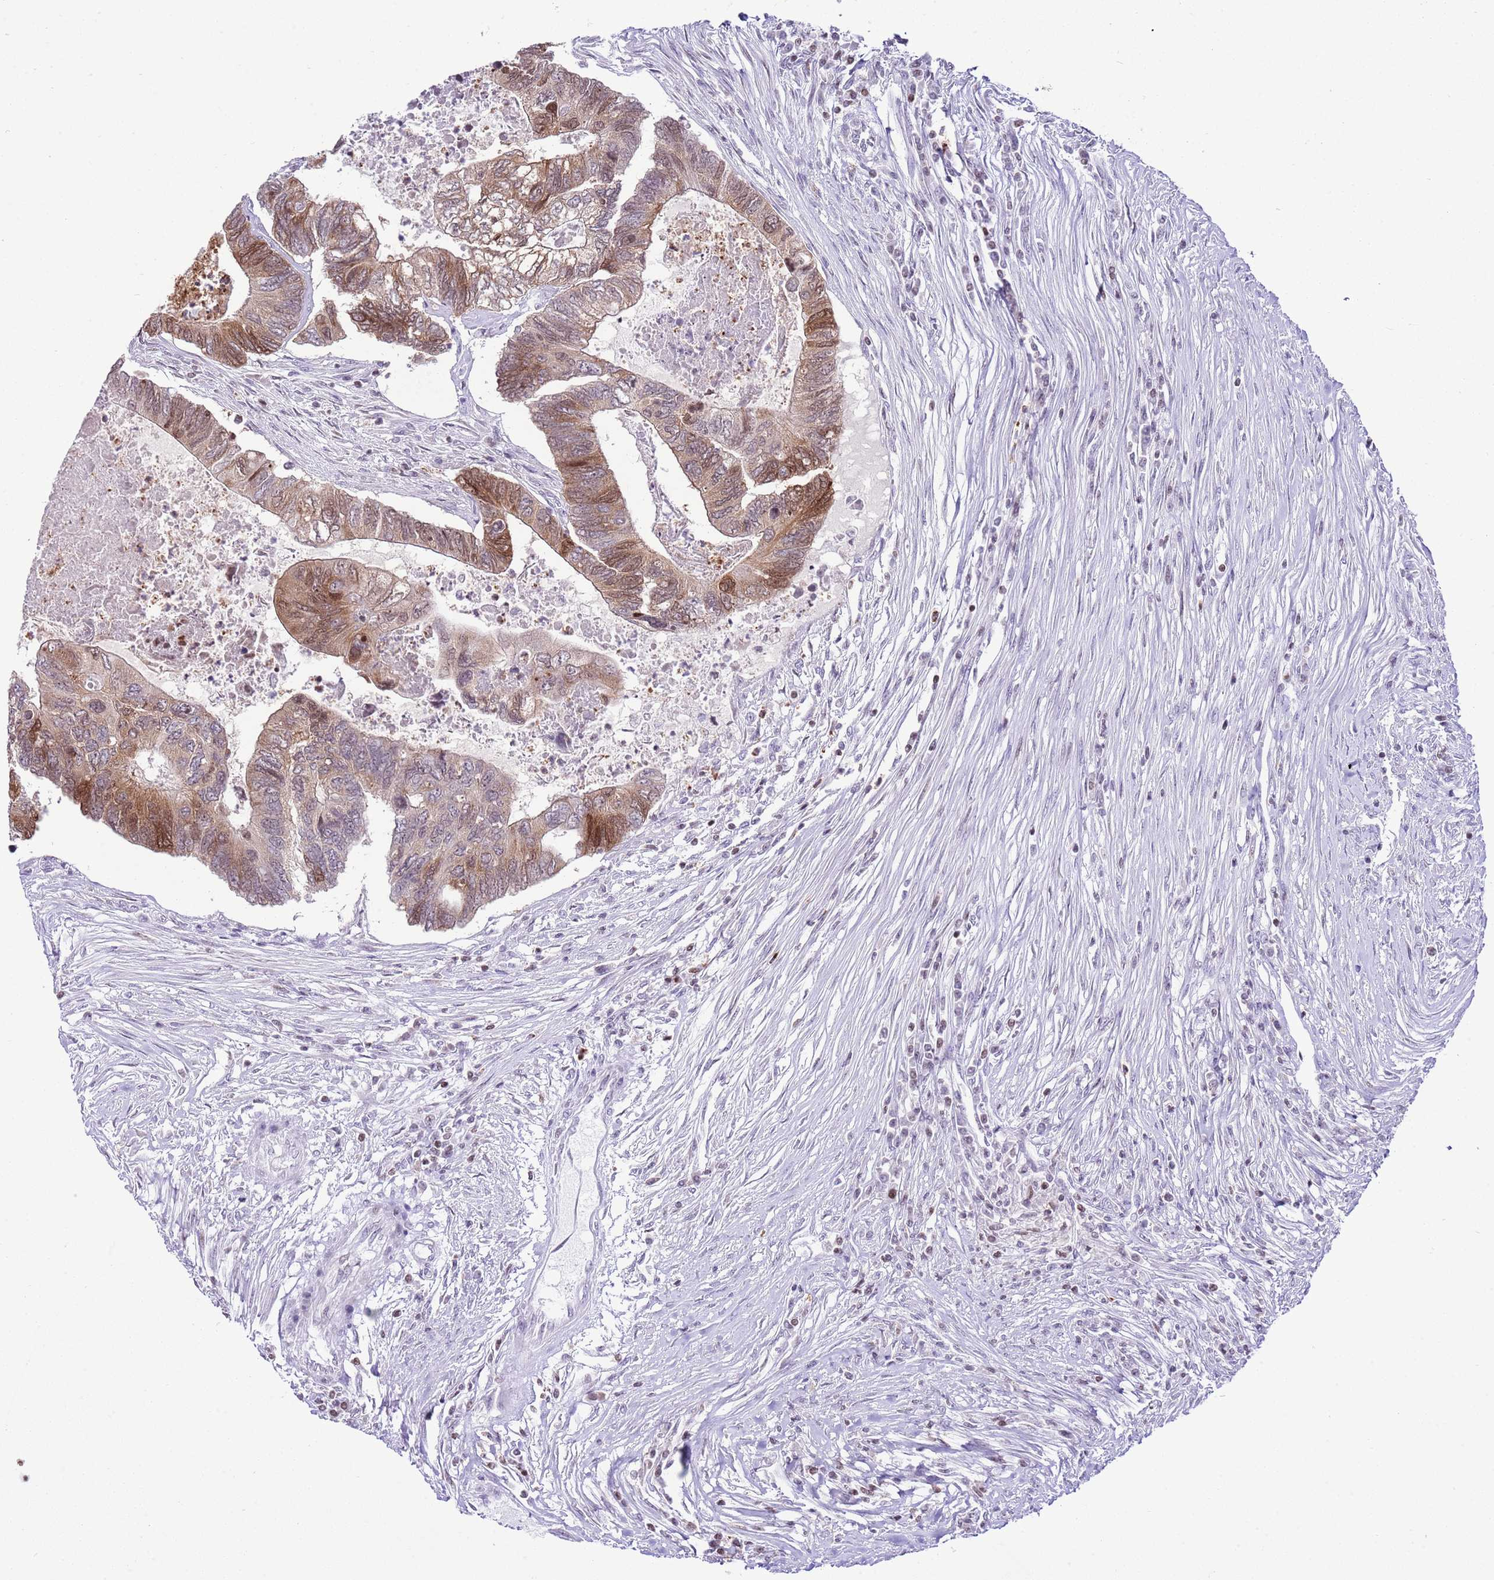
{"staining": {"intensity": "moderate", "quantity": "25%-75%", "location": "cytoplasmic/membranous,nuclear"}, "tissue": "colorectal cancer", "cell_type": "Tumor cells", "image_type": "cancer", "snomed": [{"axis": "morphology", "description": "Adenocarcinoma, NOS"}, {"axis": "topography", "description": "Colon"}], "caption": "Immunohistochemistry (IHC) of colorectal adenocarcinoma reveals medium levels of moderate cytoplasmic/membranous and nuclear positivity in about 25%-75% of tumor cells.", "gene": "PRR15", "patient": {"sex": "female", "age": 67}}